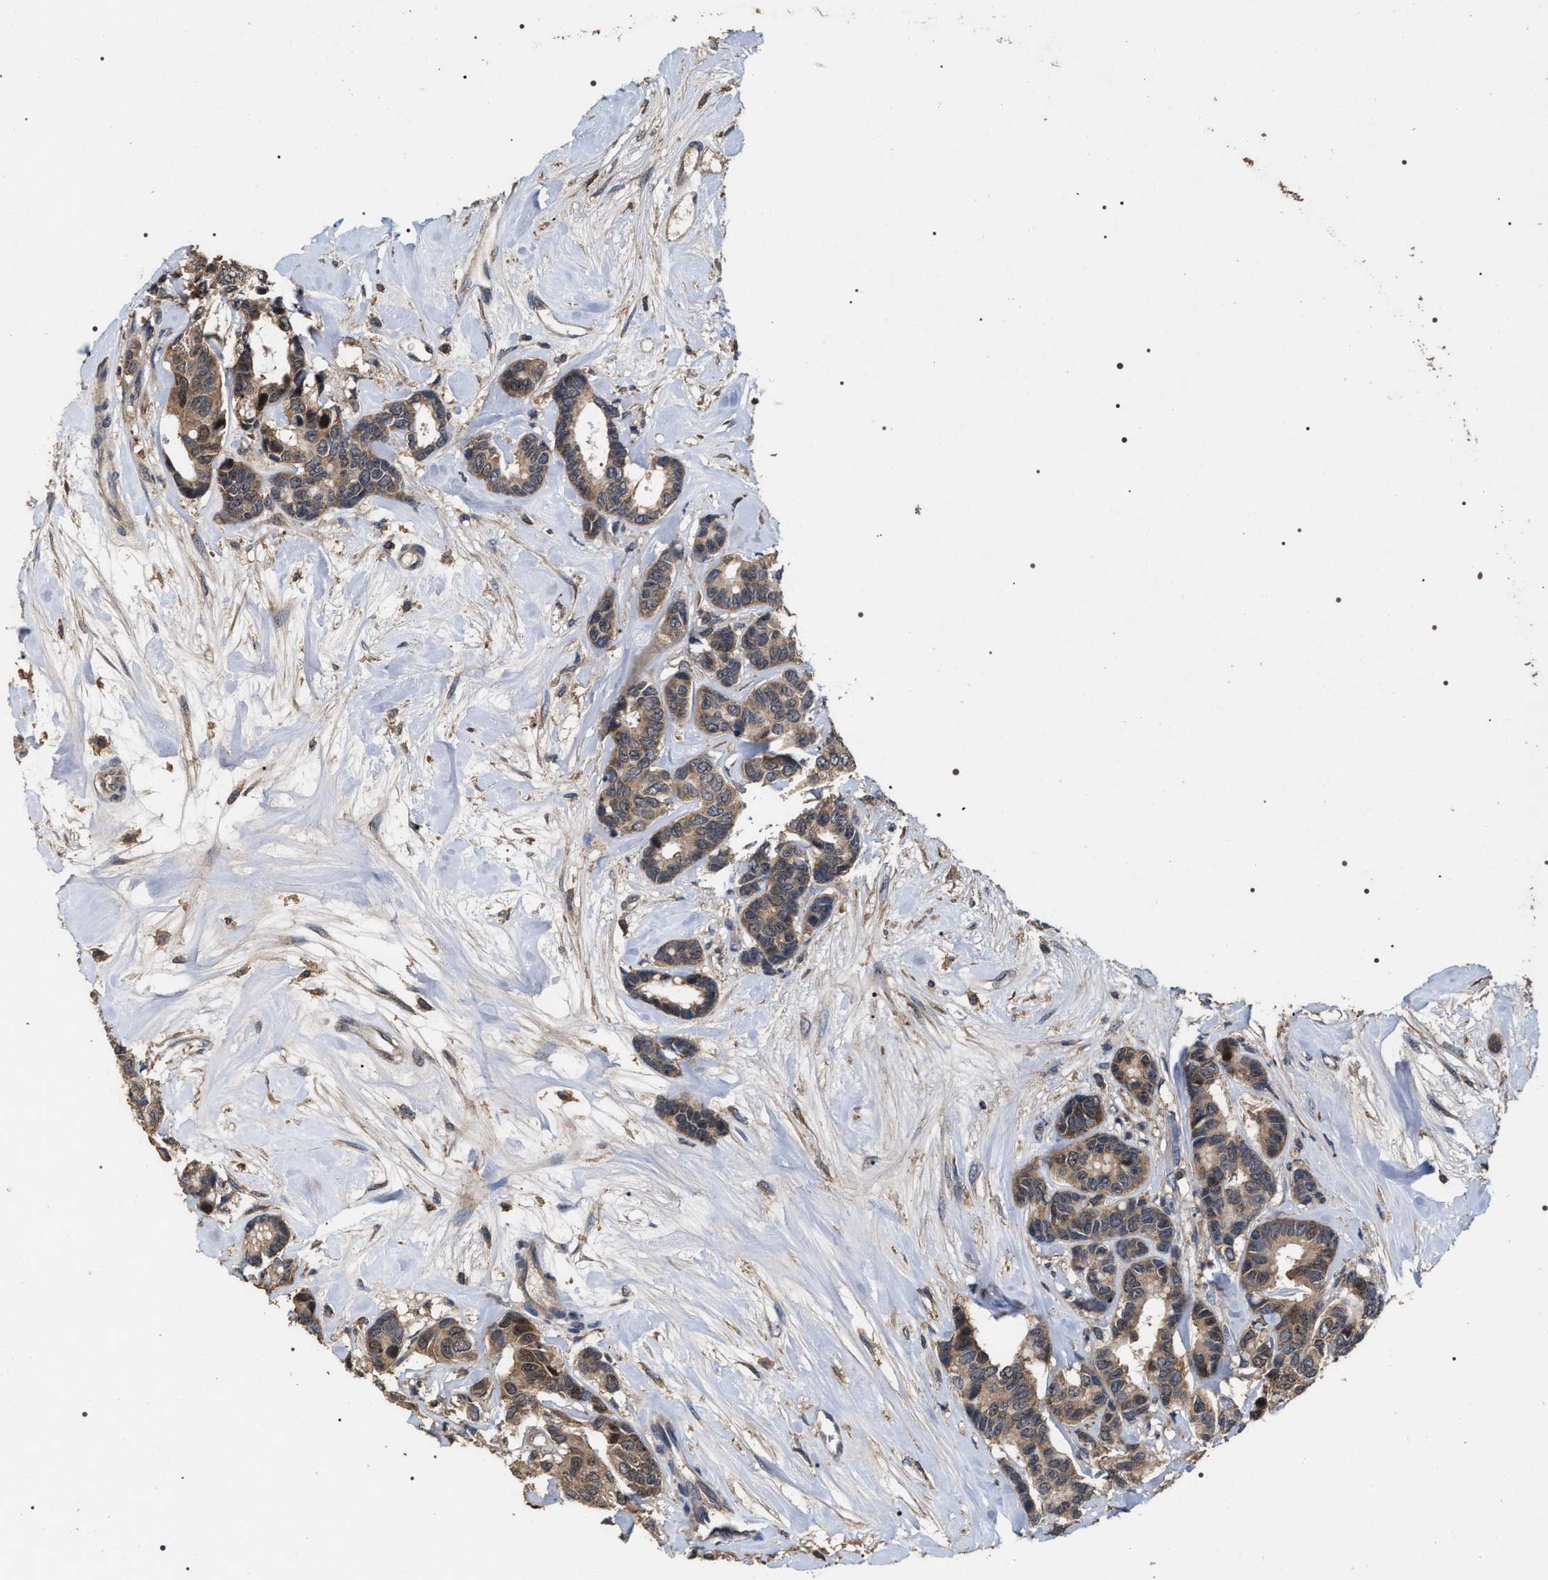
{"staining": {"intensity": "moderate", "quantity": ">75%", "location": "cytoplasmic/membranous"}, "tissue": "breast cancer", "cell_type": "Tumor cells", "image_type": "cancer", "snomed": [{"axis": "morphology", "description": "Duct carcinoma"}, {"axis": "topography", "description": "Breast"}], "caption": "Immunohistochemical staining of human breast cancer exhibits medium levels of moderate cytoplasmic/membranous staining in approximately >75% of tumor cells. The staining is performed using DAB brown chromogen to label protein expression. The nuclei are counter-stained blue using hematoxylin.", "gene": "UPF3A", "patient": {"sex": "female", "age": 87}}